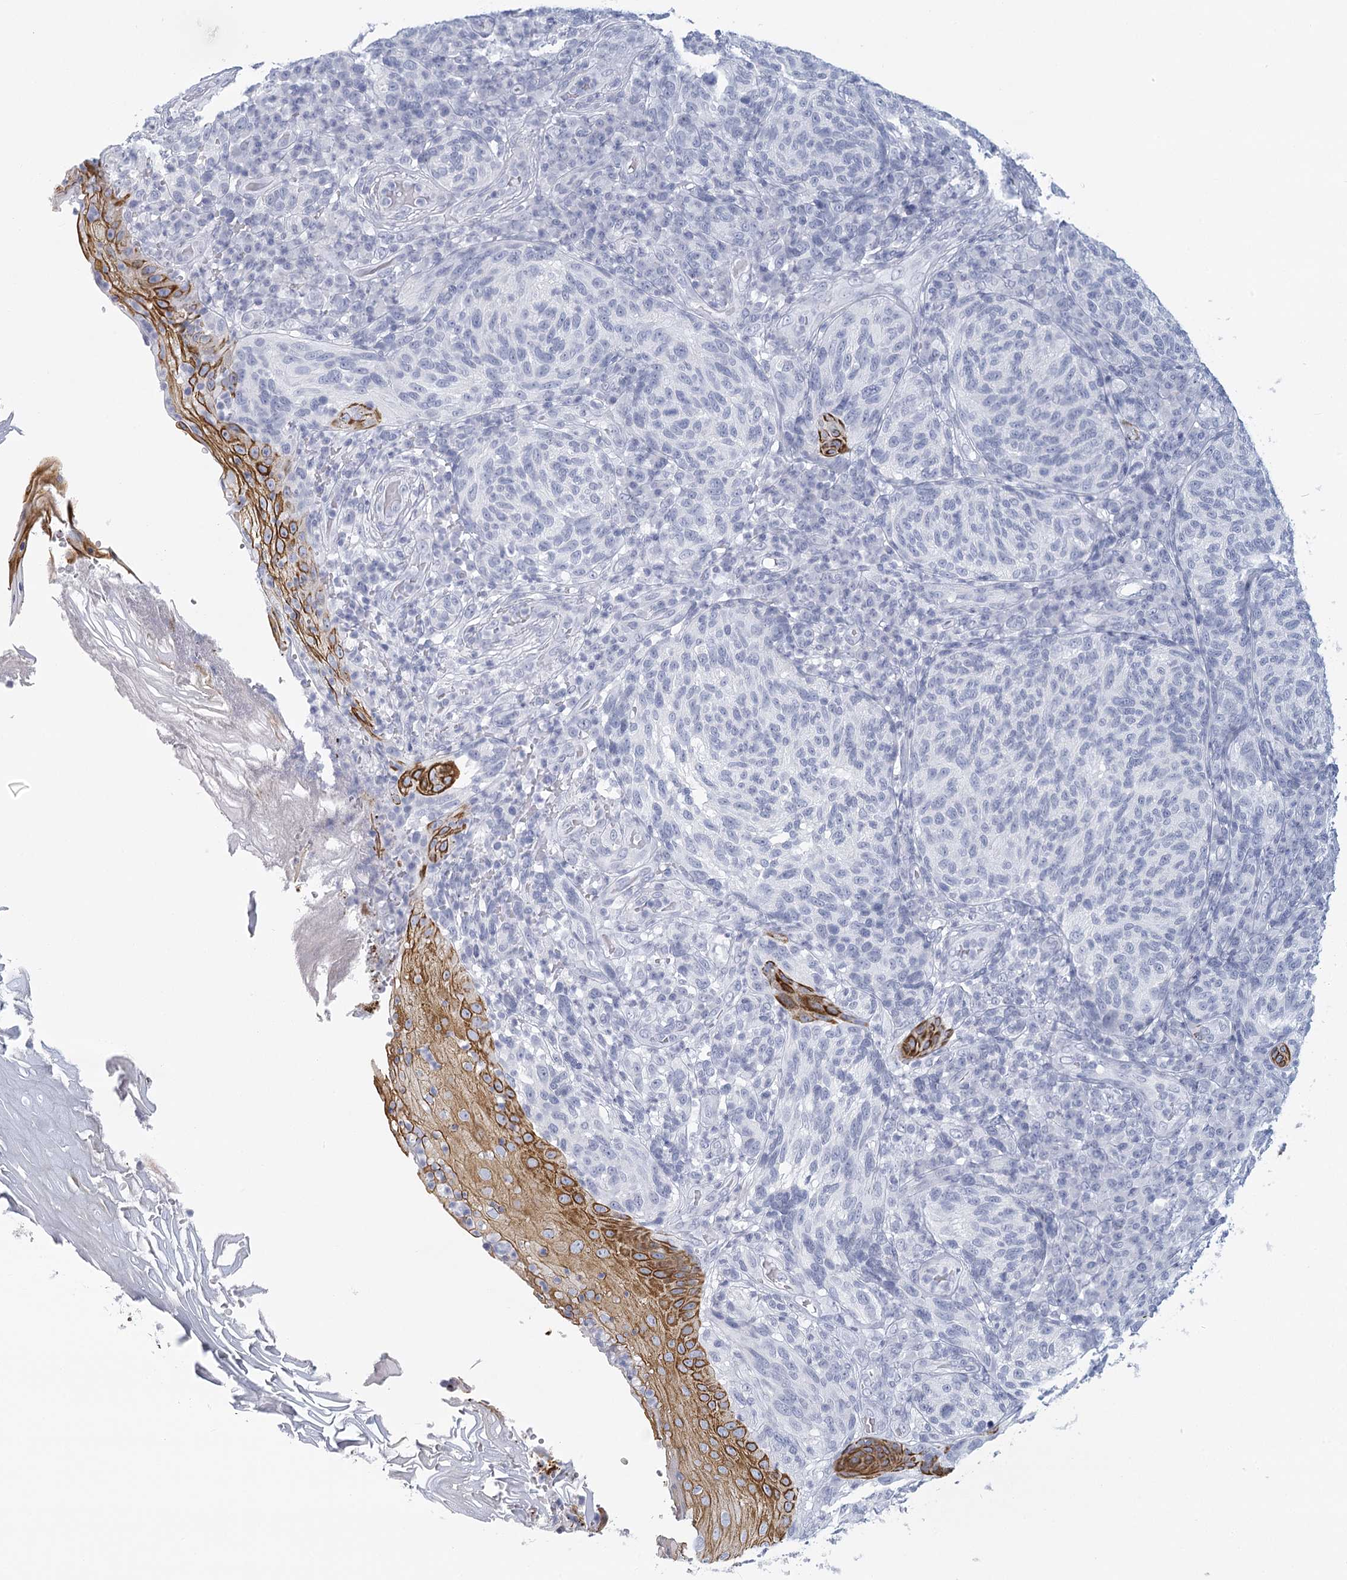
{"staining": {"intensity": "negative", "quantity": "none", "location": "none"}, "tissue": "melanoma", "cell_type": "Tumor cells", "image_type": "cancer", "snomed": [{"axis": "morphology", "description": "Malignant melanoma, NOS"}, {"axis": "topography", "description": "Skin"}], "caption": "Immunohistochemistry (IHC) photomicrograph of neoplastic tissue: human malignant melanoma stained with DAB (3,3'-diaminobenzidine) exhibits no significant protein positivity in tumor cells.", "gene": "WNT8B", "patient": {"sex": "female", "age": 73}}